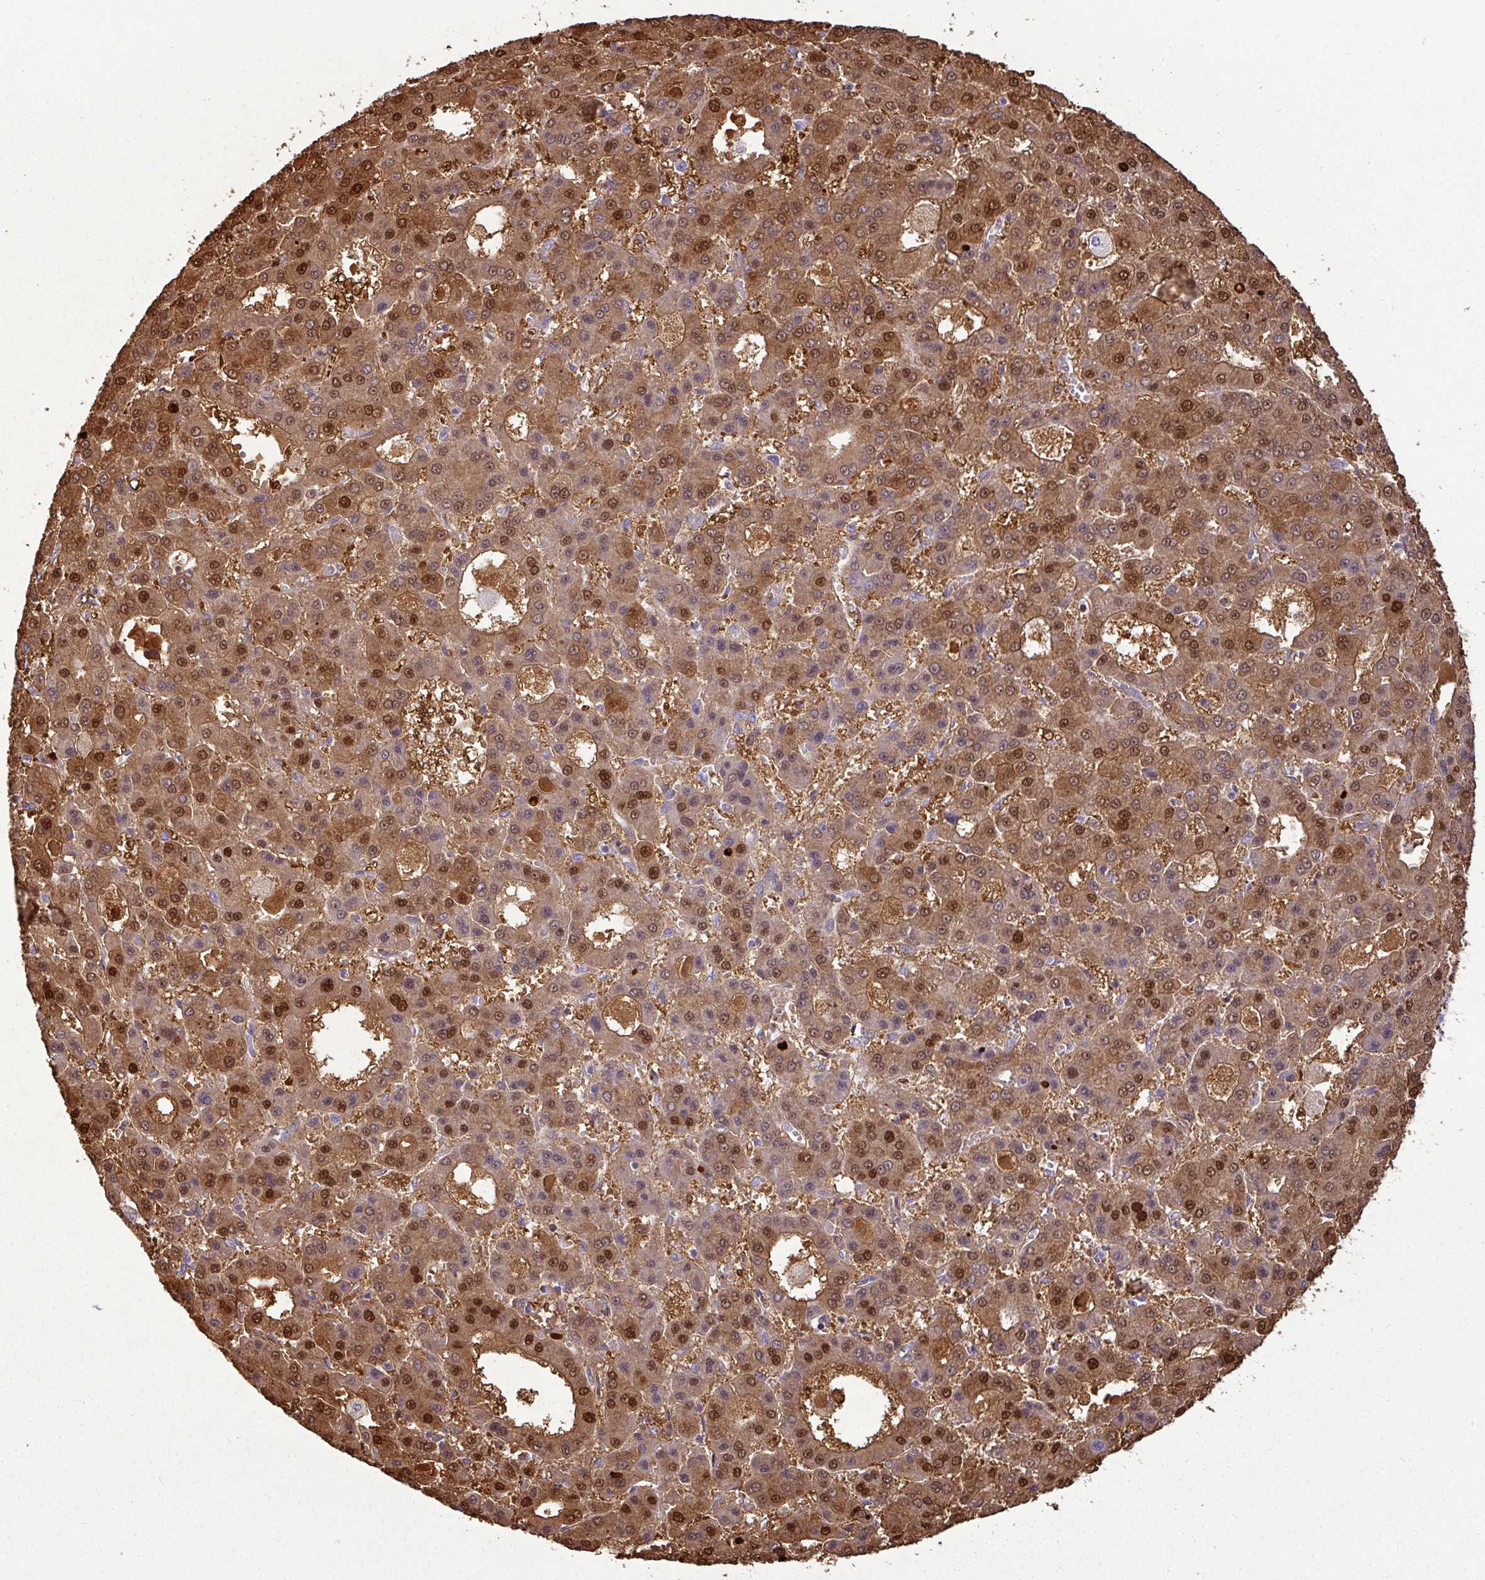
{"staining": {"intensity": "strong", "quantity": ">75%", "location": "cytoplasmic/membranous,nuclear"}, "tissue": "liver cancer", "cell_type": "Tumor cells", "image_type": "cancer", "snomed": [{"axis": "morphology", "description": "Carcinoma, Hepatocellular, NOS"}, {"axis": "topography", "description": "Liver"}], "caption": "This is a histology image of IHC staining of liver cancer, which shows strong positivity in the cytoplasmic/membranous and nuclear of tumor cells.", "gene": "GSTA3", "patient": {"sex": "male", "age": 70}}